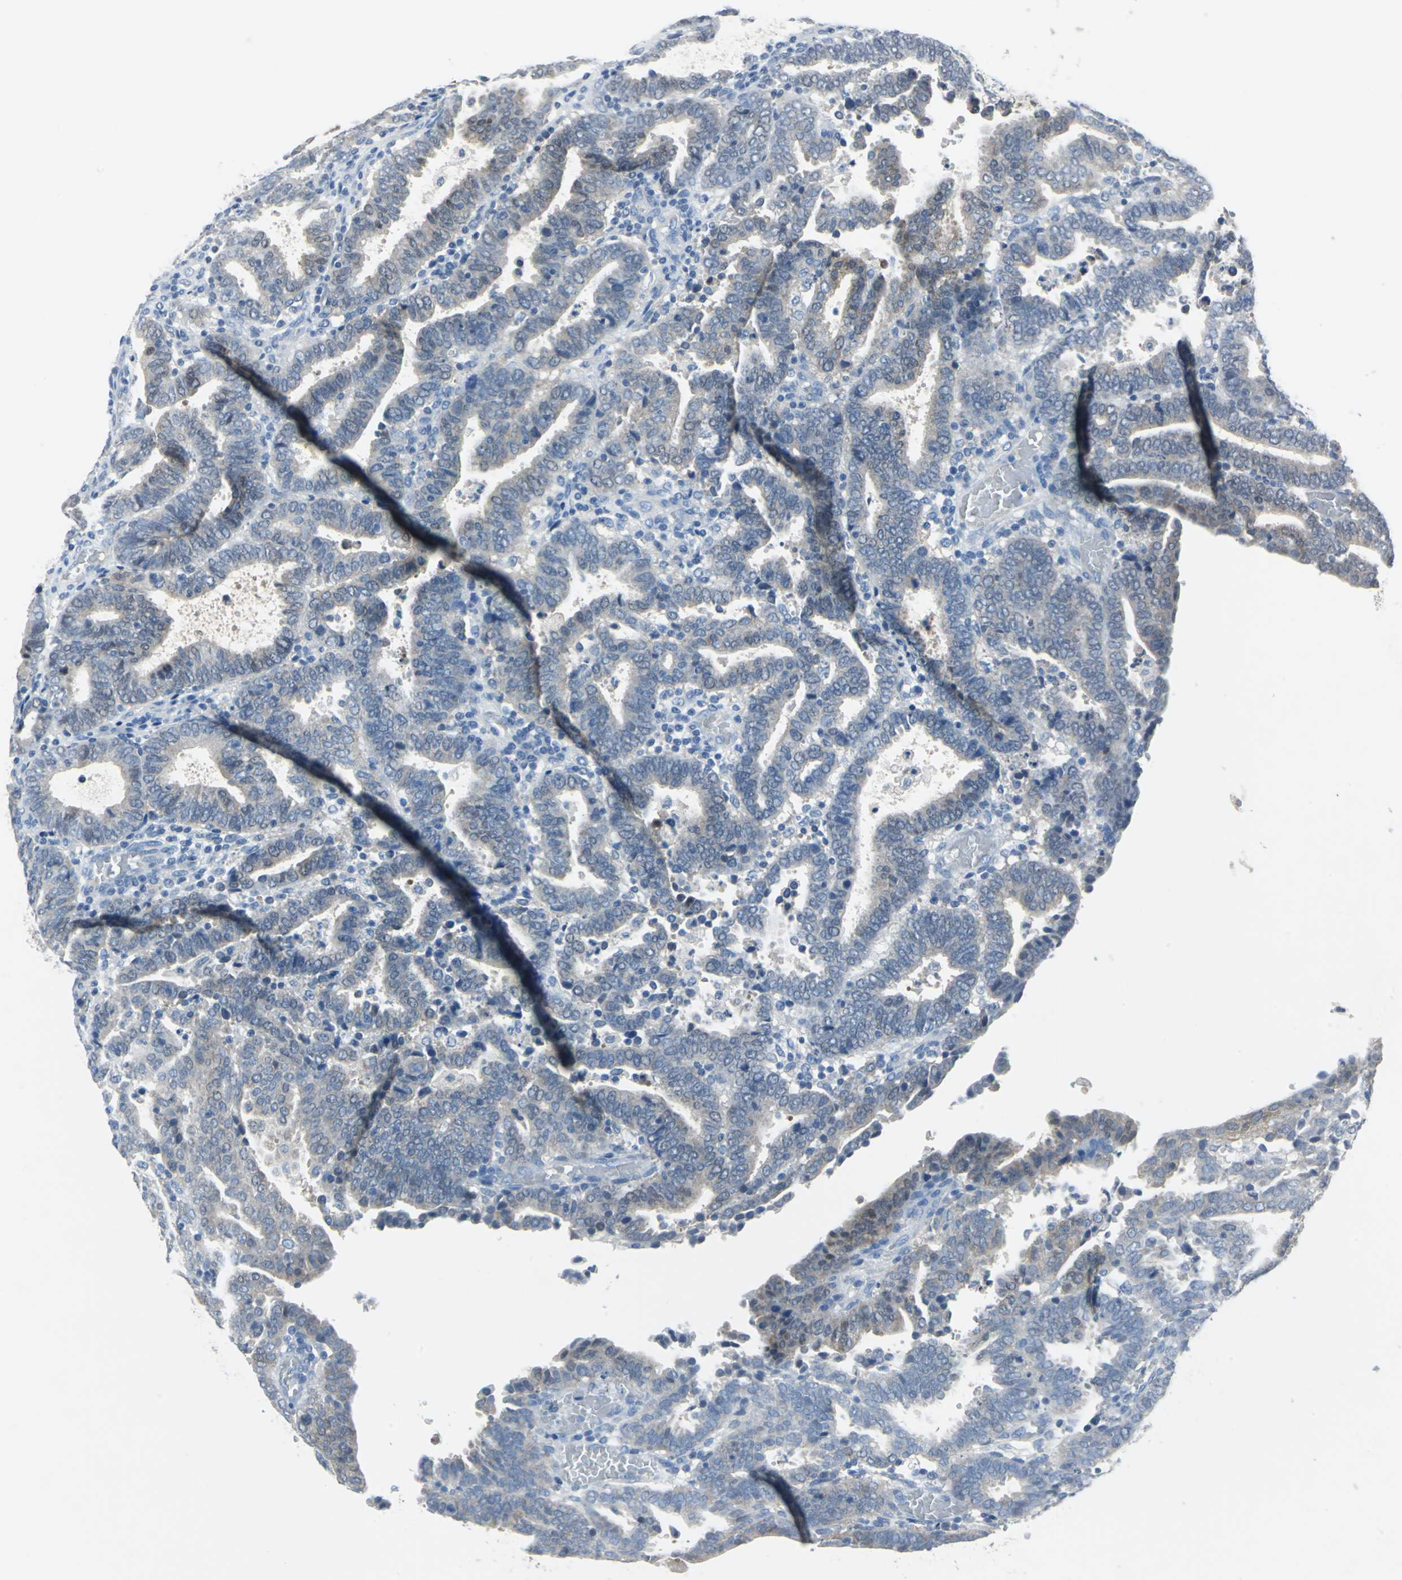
{"staining": {"intensity": "weak", "quantity": "<25%", "location": "cytoplasmic/membranous"}, "tissue": "endometrial cancer", "cell_type": "Tumor cells", "image_type": "cancer", "snomed": [{"axis": "morphology", "description": "Adenocarcinoma, NOS"}, {"axis": "topography", "description": "Uterus"}], "caption": "Endometrial cancer (adenocarcinoma) was stained to show a protein in brown. There is no significant positivity in tumor cells.", "gene": "SFN", "patient": {"sex": "female", "age": 83}}